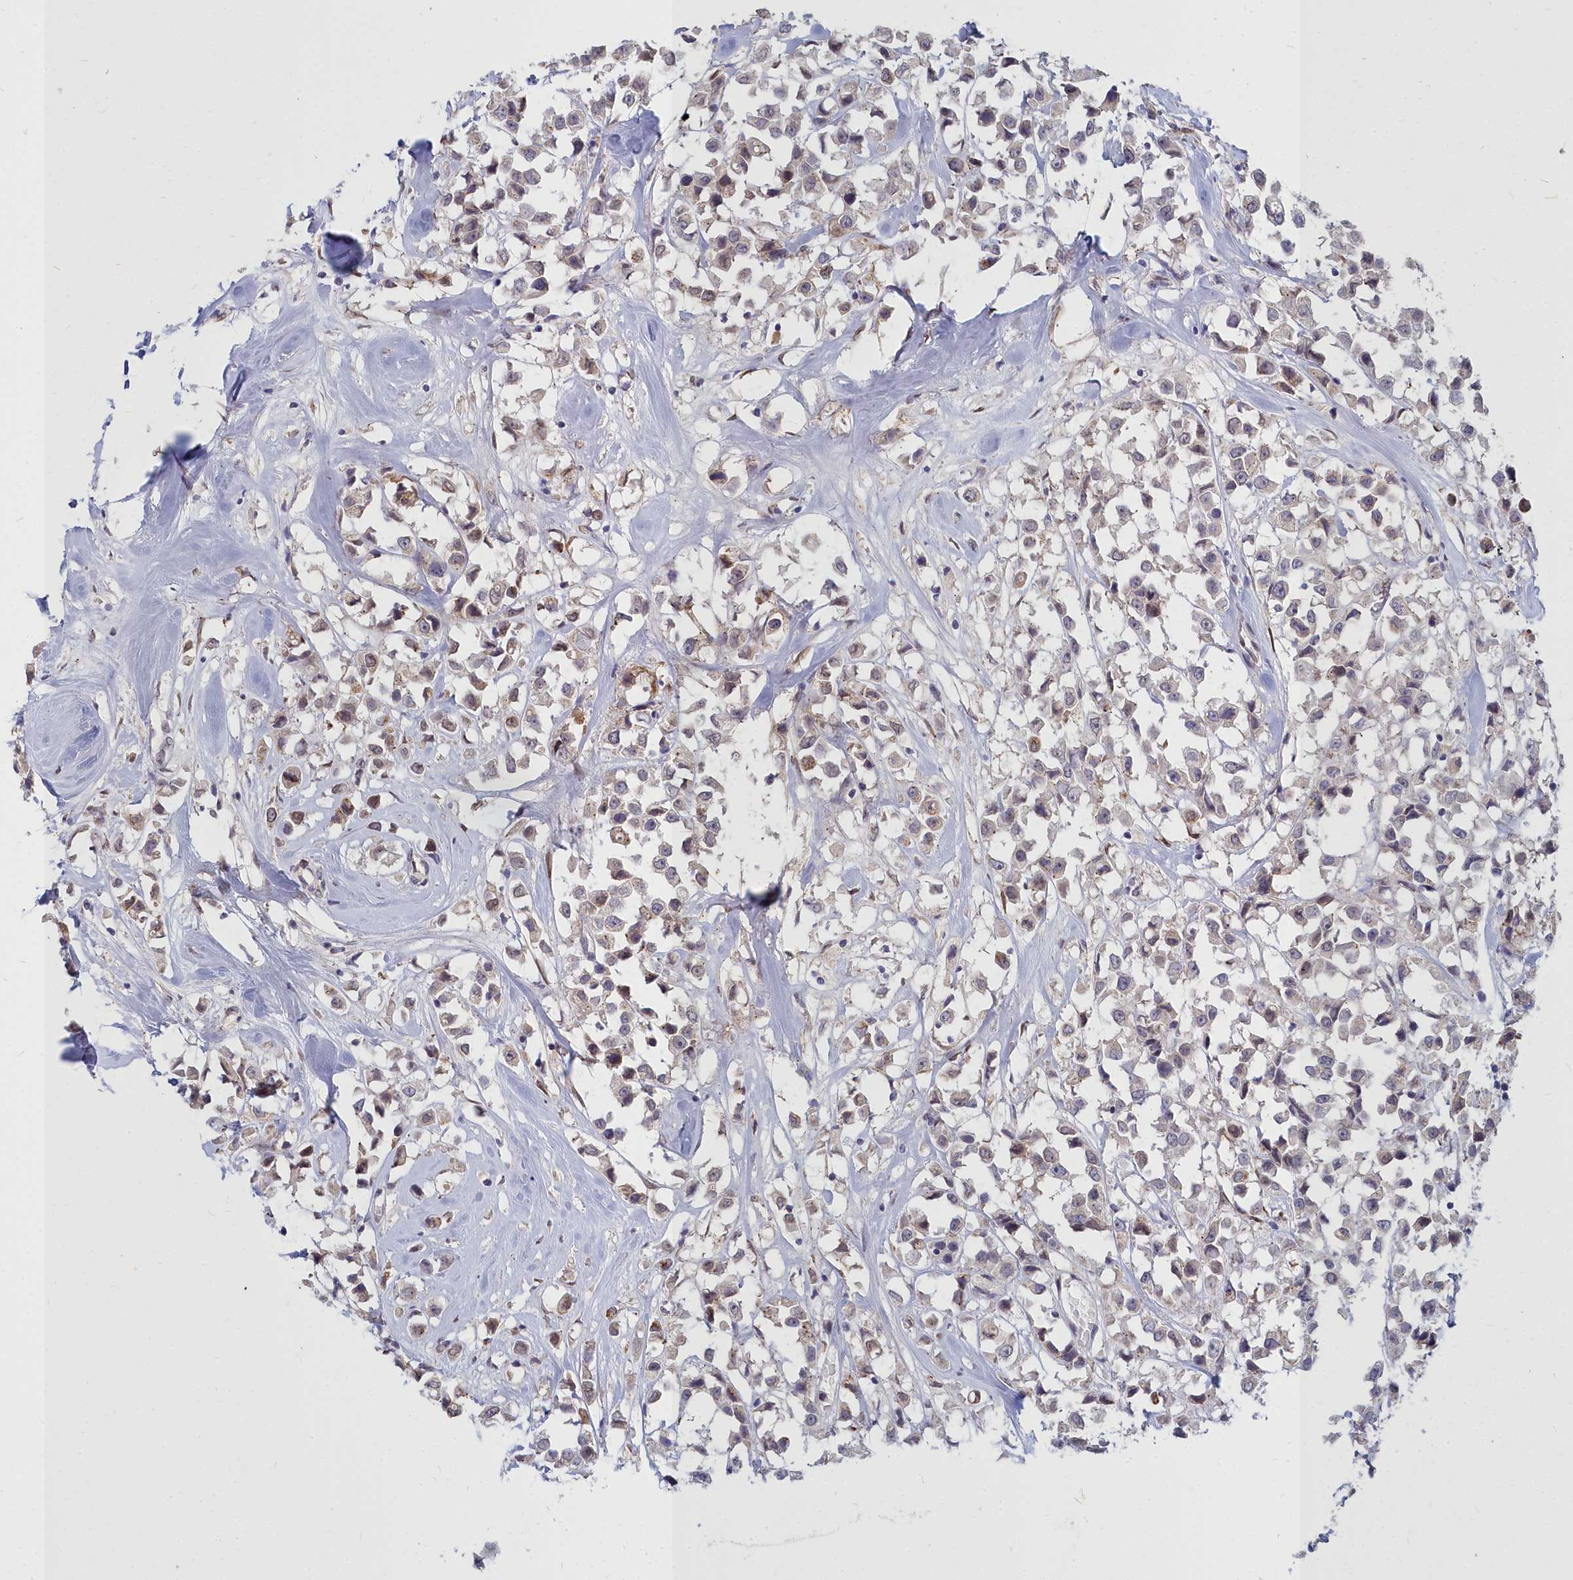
{"staining": {"intensity": "weak", "quantity": "25%-75%", "location": "cytoplasmic/membranous"}, "tissue": "breast cancer", "cell_type": "Tumor cells", "image_type": "cancer", "snomed": [{"axis": "morphology", "description": "Duct carcinoma"}, {"axis": "topography", "description": "Breast"}], "caption": "IHC micrograph of neoplastic tissue: human breast infiltrating ductal carcinoma stained using immunohistochemistry (IHC) demonstrates low levels of weak protein expression localized specifically in the cytoplasmic/membranous of tumor cells, appearing as a cytoplasmic/membranous brown color.", "gene": "NOXA1", "patient": {"sex": "female", "age": 61}}